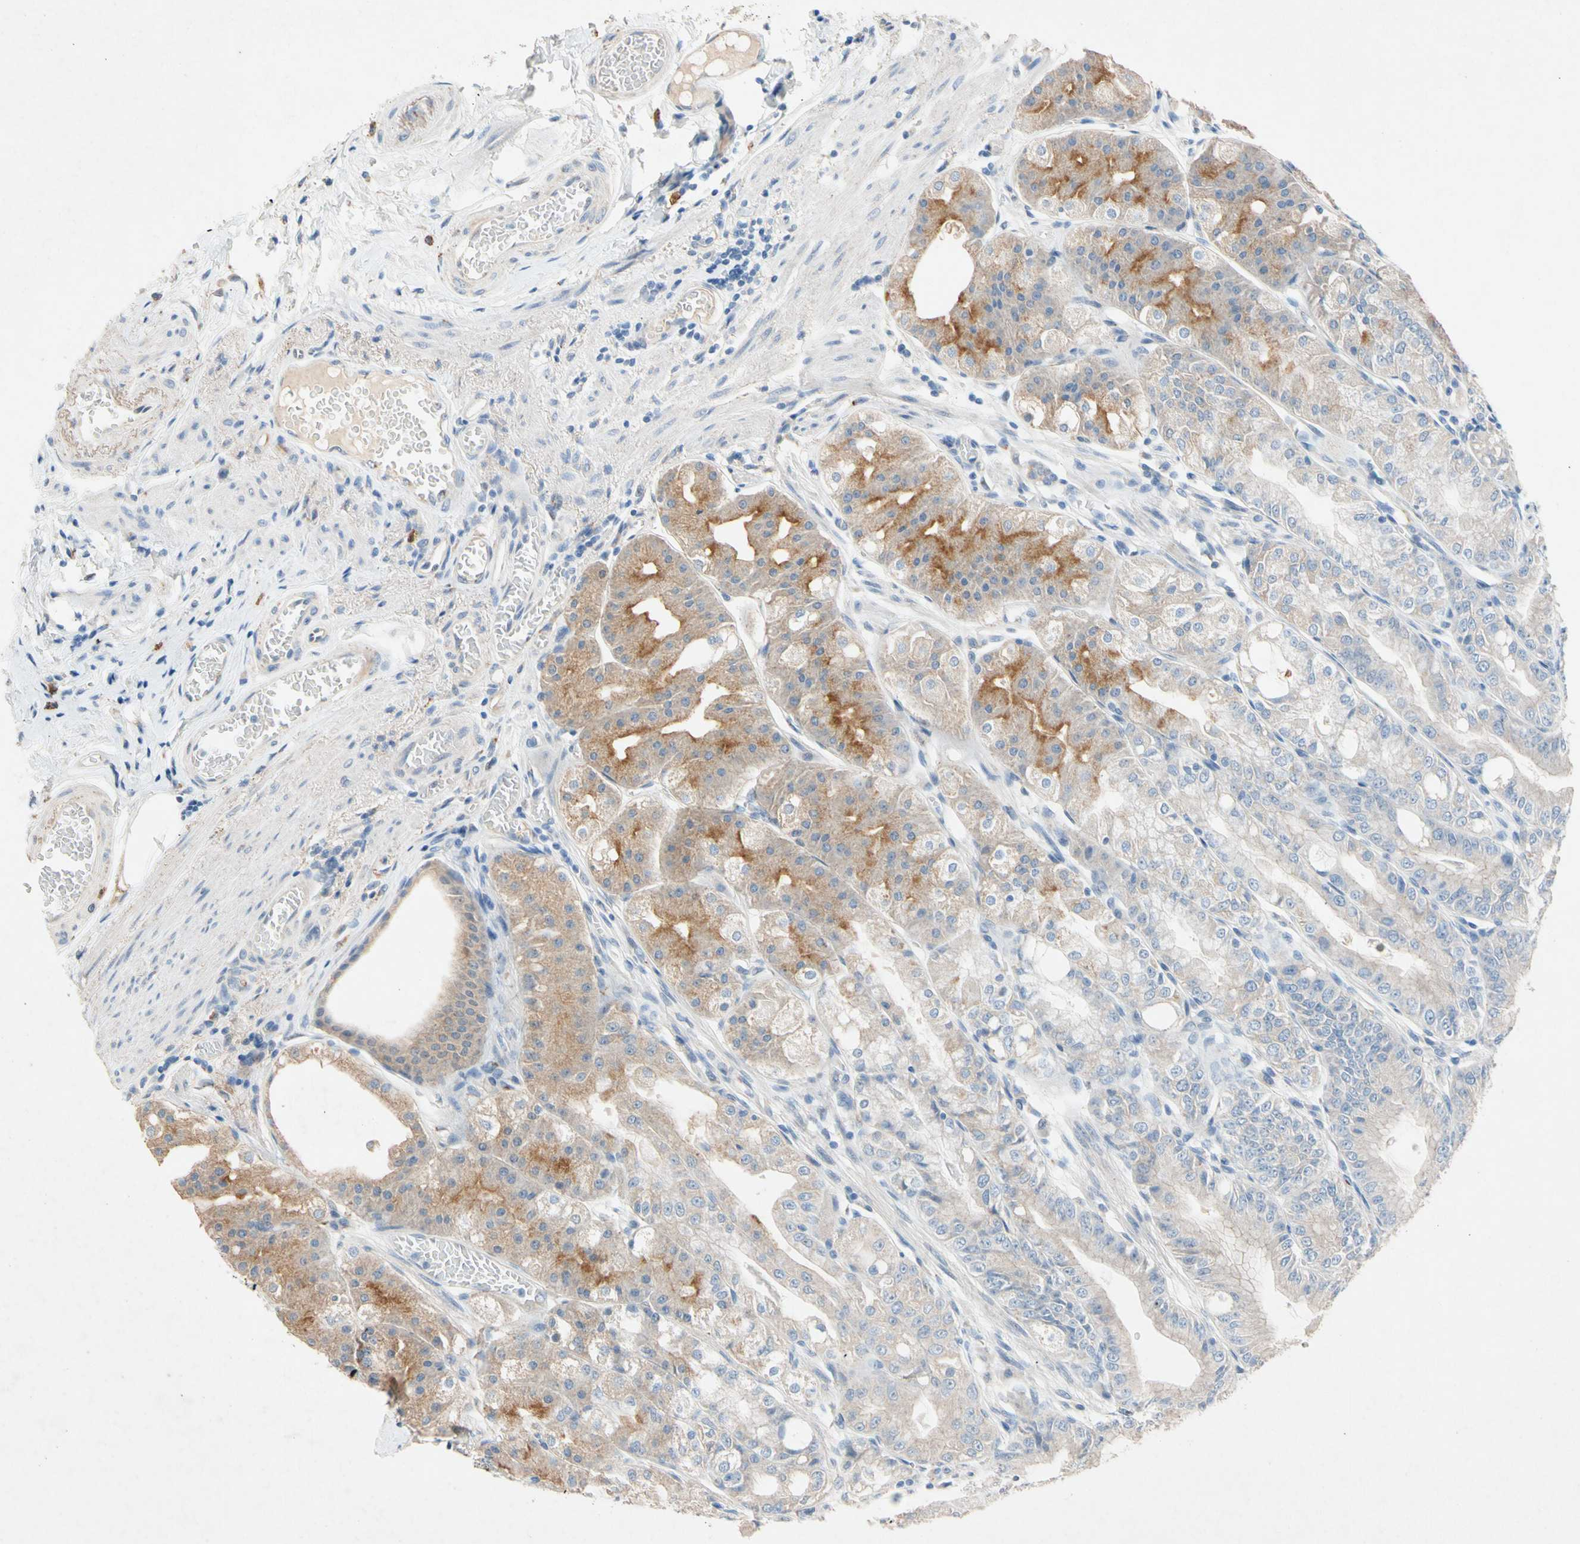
{"staining": {"intensity": "moderate", "quantity": "<25%", "location": "cytoplasmic/membranous"}, "tissue": "stomach", "cell_type": "Glandular cells", "image_type": "normal", "snomed": [{"axis": "morphology", "description": "Normal tissue, NOS"}, {"axis": "topography", "description": "Stomach, lower"}], "caption": "Immunohistochemical staining of unremarkable human stomach displays moderate cytoplasmic/membranous protein positivity in about <25% of glandular cells.", "gene": "GASK1B", "patient": {"sex": "male", "age": 71}}